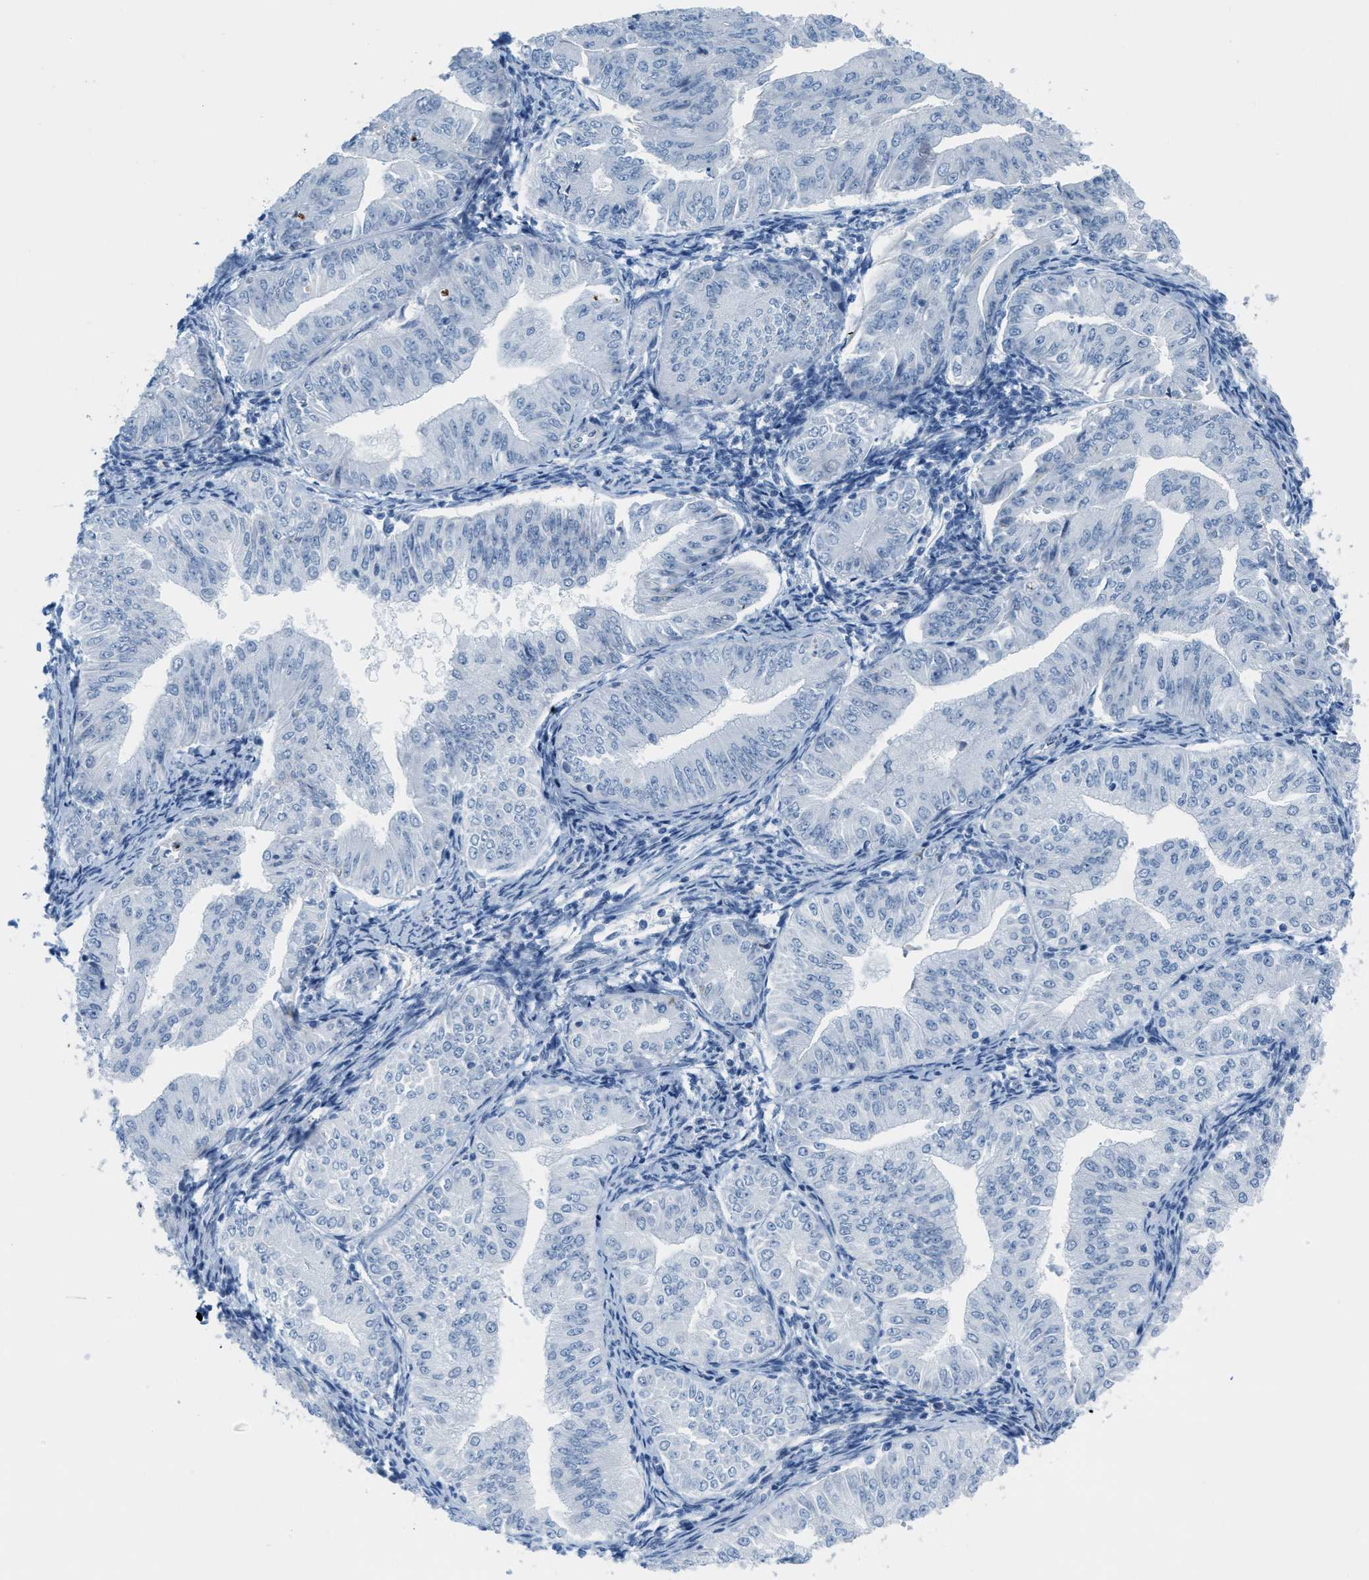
{"staining": {"intensity": "negative", "quantity": "none", "location": "none"}, "tissue": "endometrial cancer", "cell_type": "Tumor cells", "image_type": "cancer", "snomed": [{"axis": "morphology", "description": "Normal tissue, NOS"}, {"axis": "morphology", "description": "Adenocarcinoma, NOS"}, {"axis": "topography", "description": "Endometrium"}], "caption": "Protein analysis of endometrial cancer (adenocarcinoma) shows no significant expression in tumor cells.", "gene": "SLC12A1", "patient": {"sex": "female", "age": 53}}